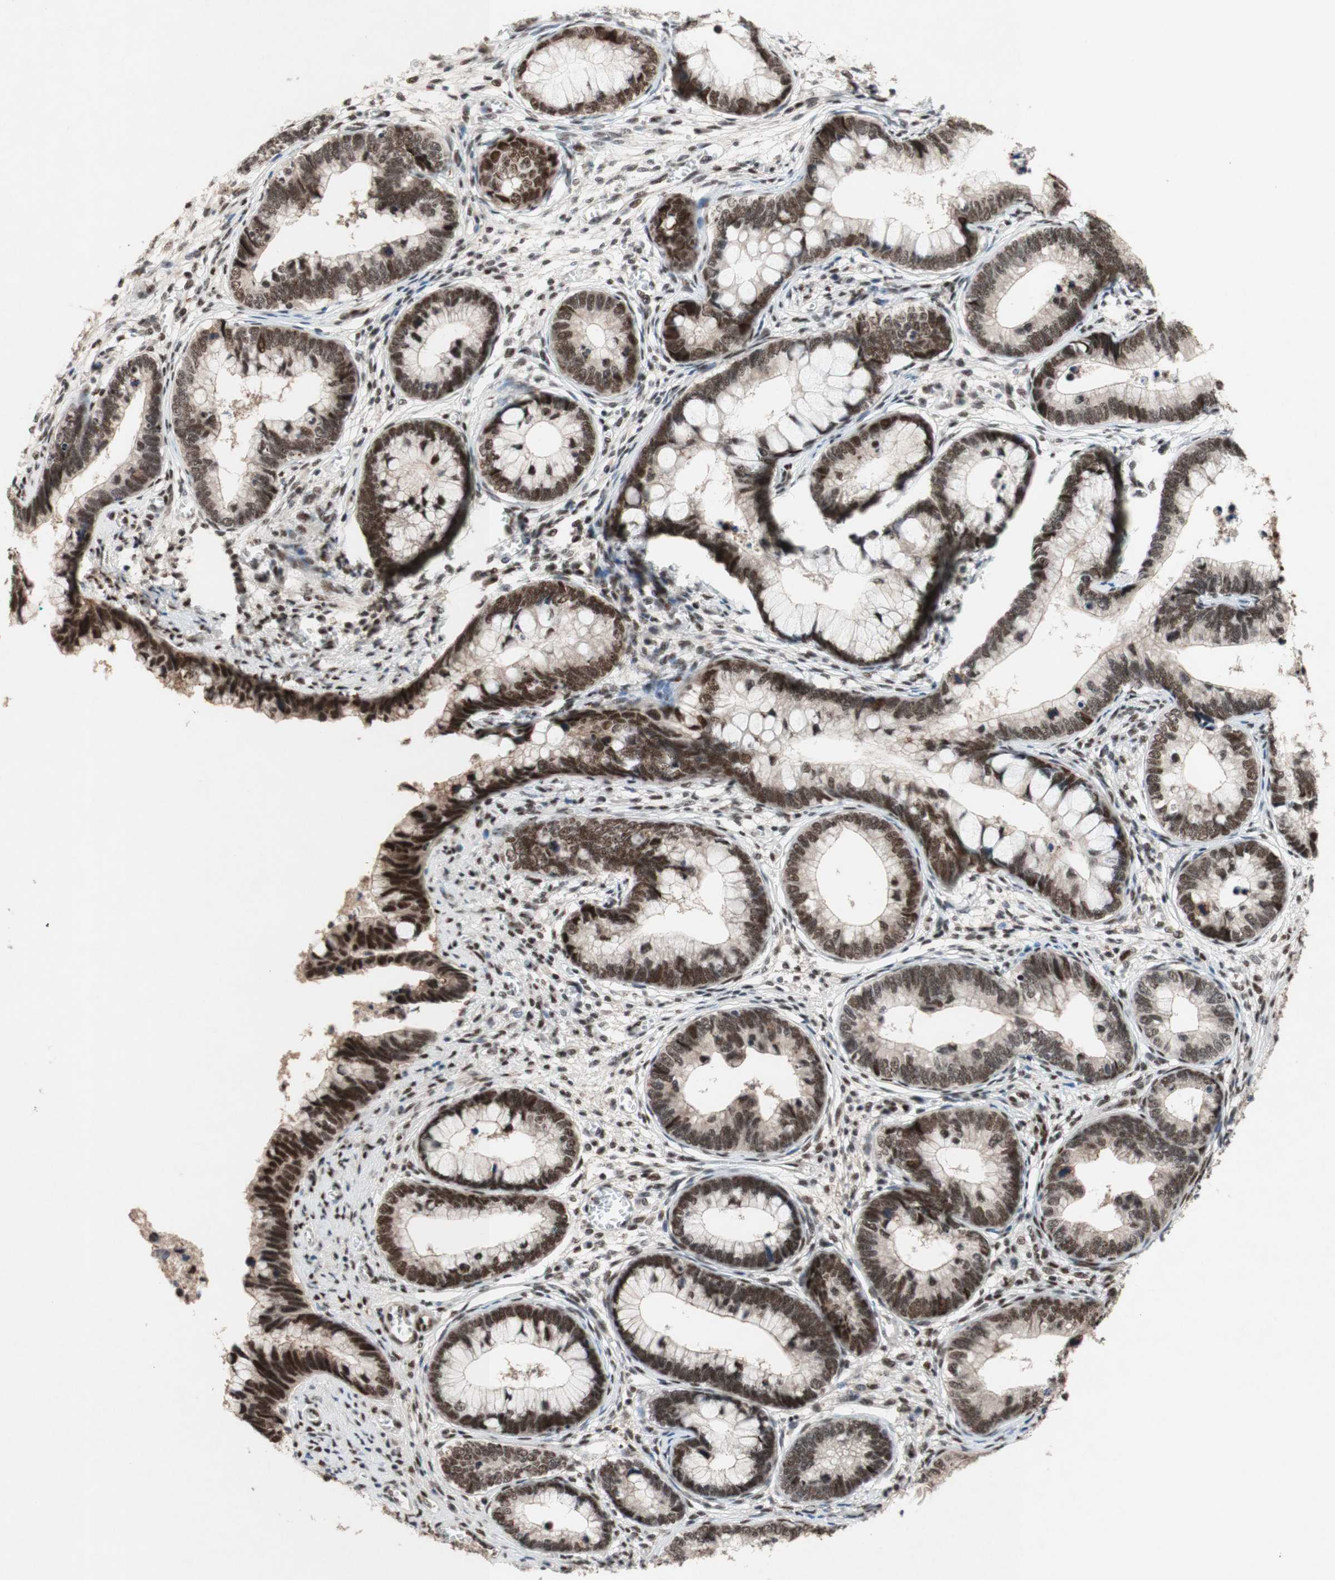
{"staining": {"intensity": "moderate", "quantity": ">75%", "location": "nuclear"}, "tissue": "cervical cancer", "cell_type": "Tumor cells", "image_type": "cancer", "snomed": [{"axis": "morphology", "description": "Adenocarcinoma, NOS"}, {"axis": "topography", "description": "Cervix"}], "caption": "Cervical cancer (adenocarcinoma) tissue reveals moderate nuclear staining in about >75% of tumor cells, visualized by immunohistochemistry. Nuclei are stained in blue.", "gene": "TLE1", "patient": {"sex": "female", "age": 44}}